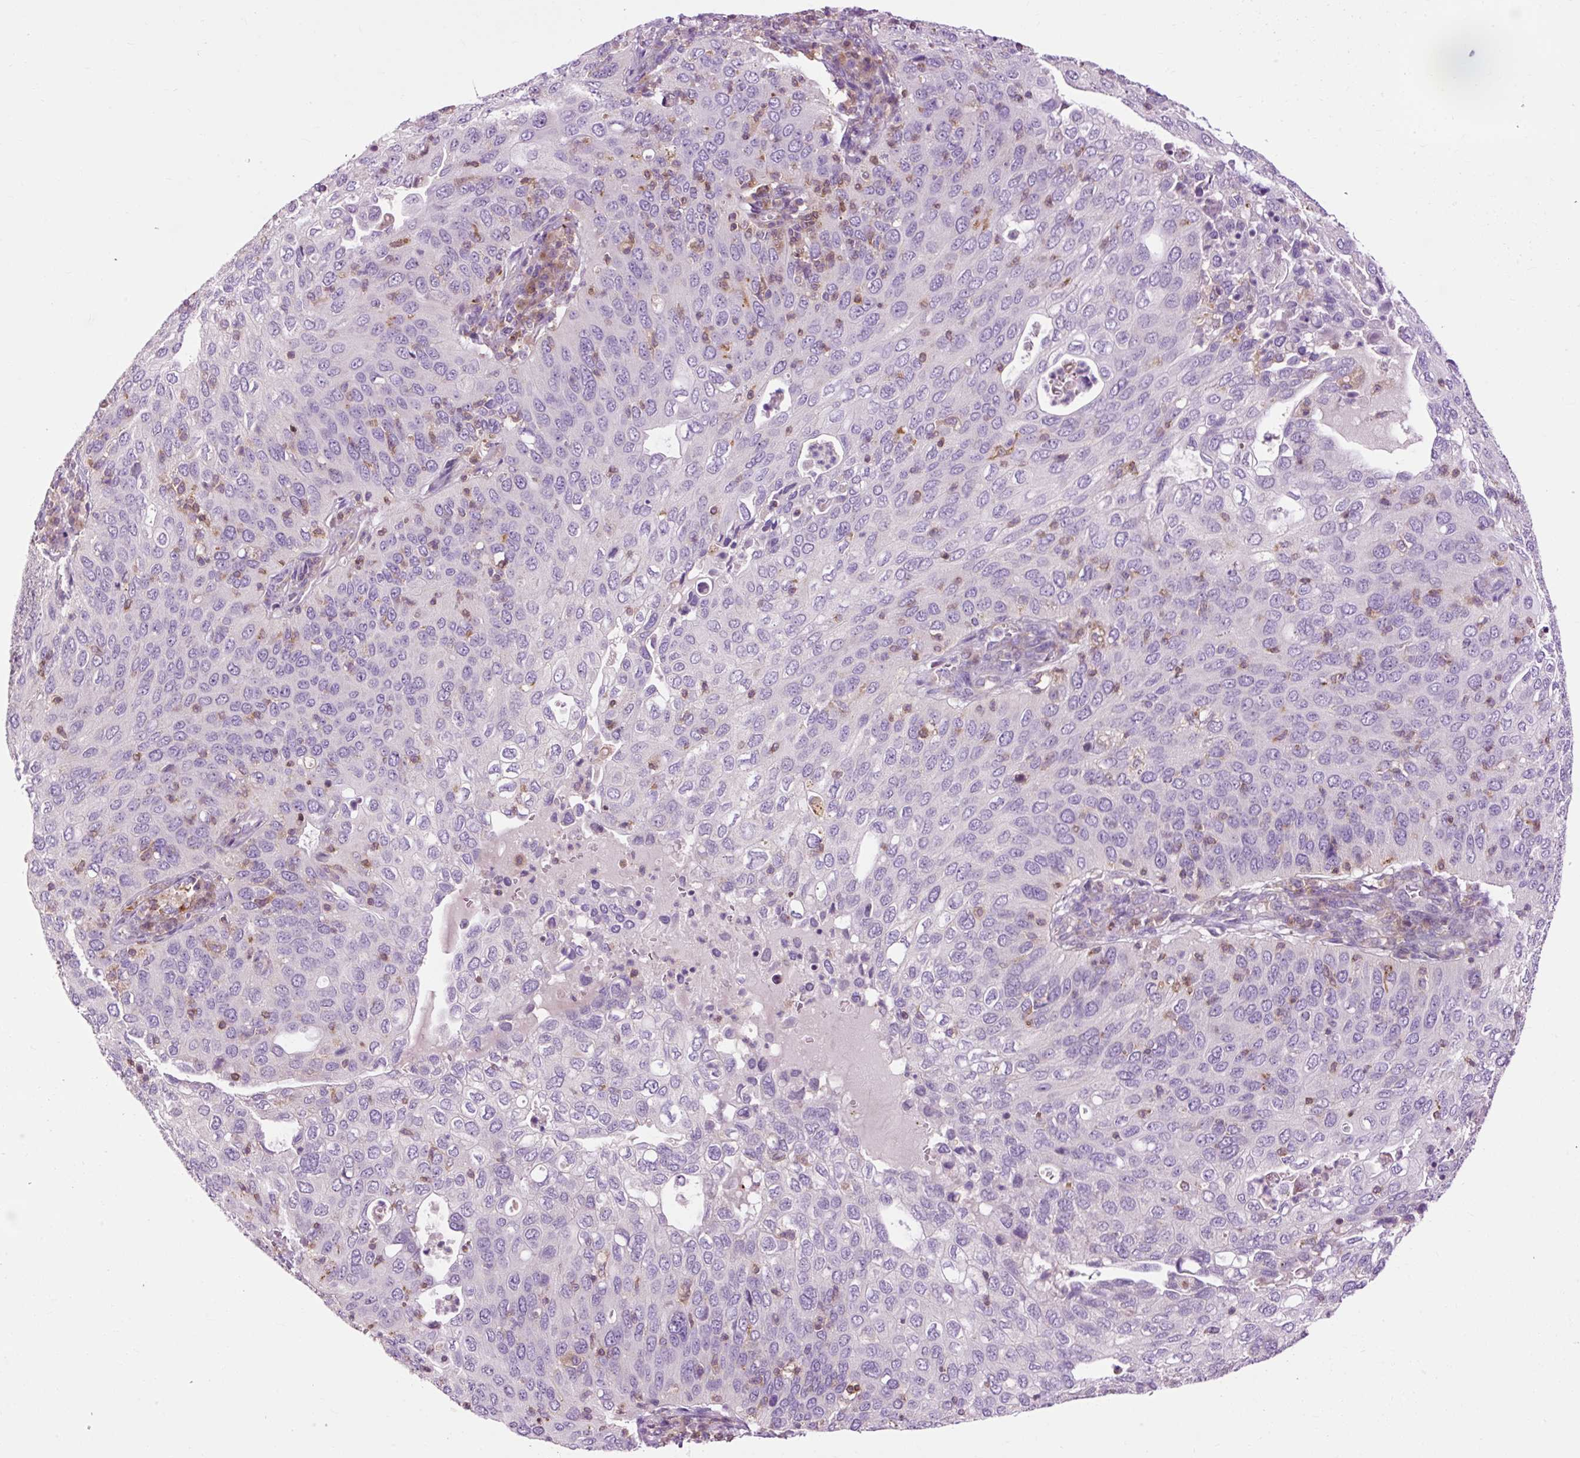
{"staining": {"intensity": "negative", "quantity": "none", "location": "none"}, "tissue": "cervical cancer", "cell_type": "Tumor cells", "image_type": "cancer", "snomed": [{"axis": "morphology", "description": "Squamous cell carcinoma, NOS"}, {"axis": "topography", "description": "Cervix"}], "caption": "Micrograph shows no protein positivity in tumor cells of cervical squamous cell carcinoma tissue. (Immunohistochemistry, brightfield microscopy, high magnification).", "gene": "CD83", "patient": {"sex": "female", "age": 36}}